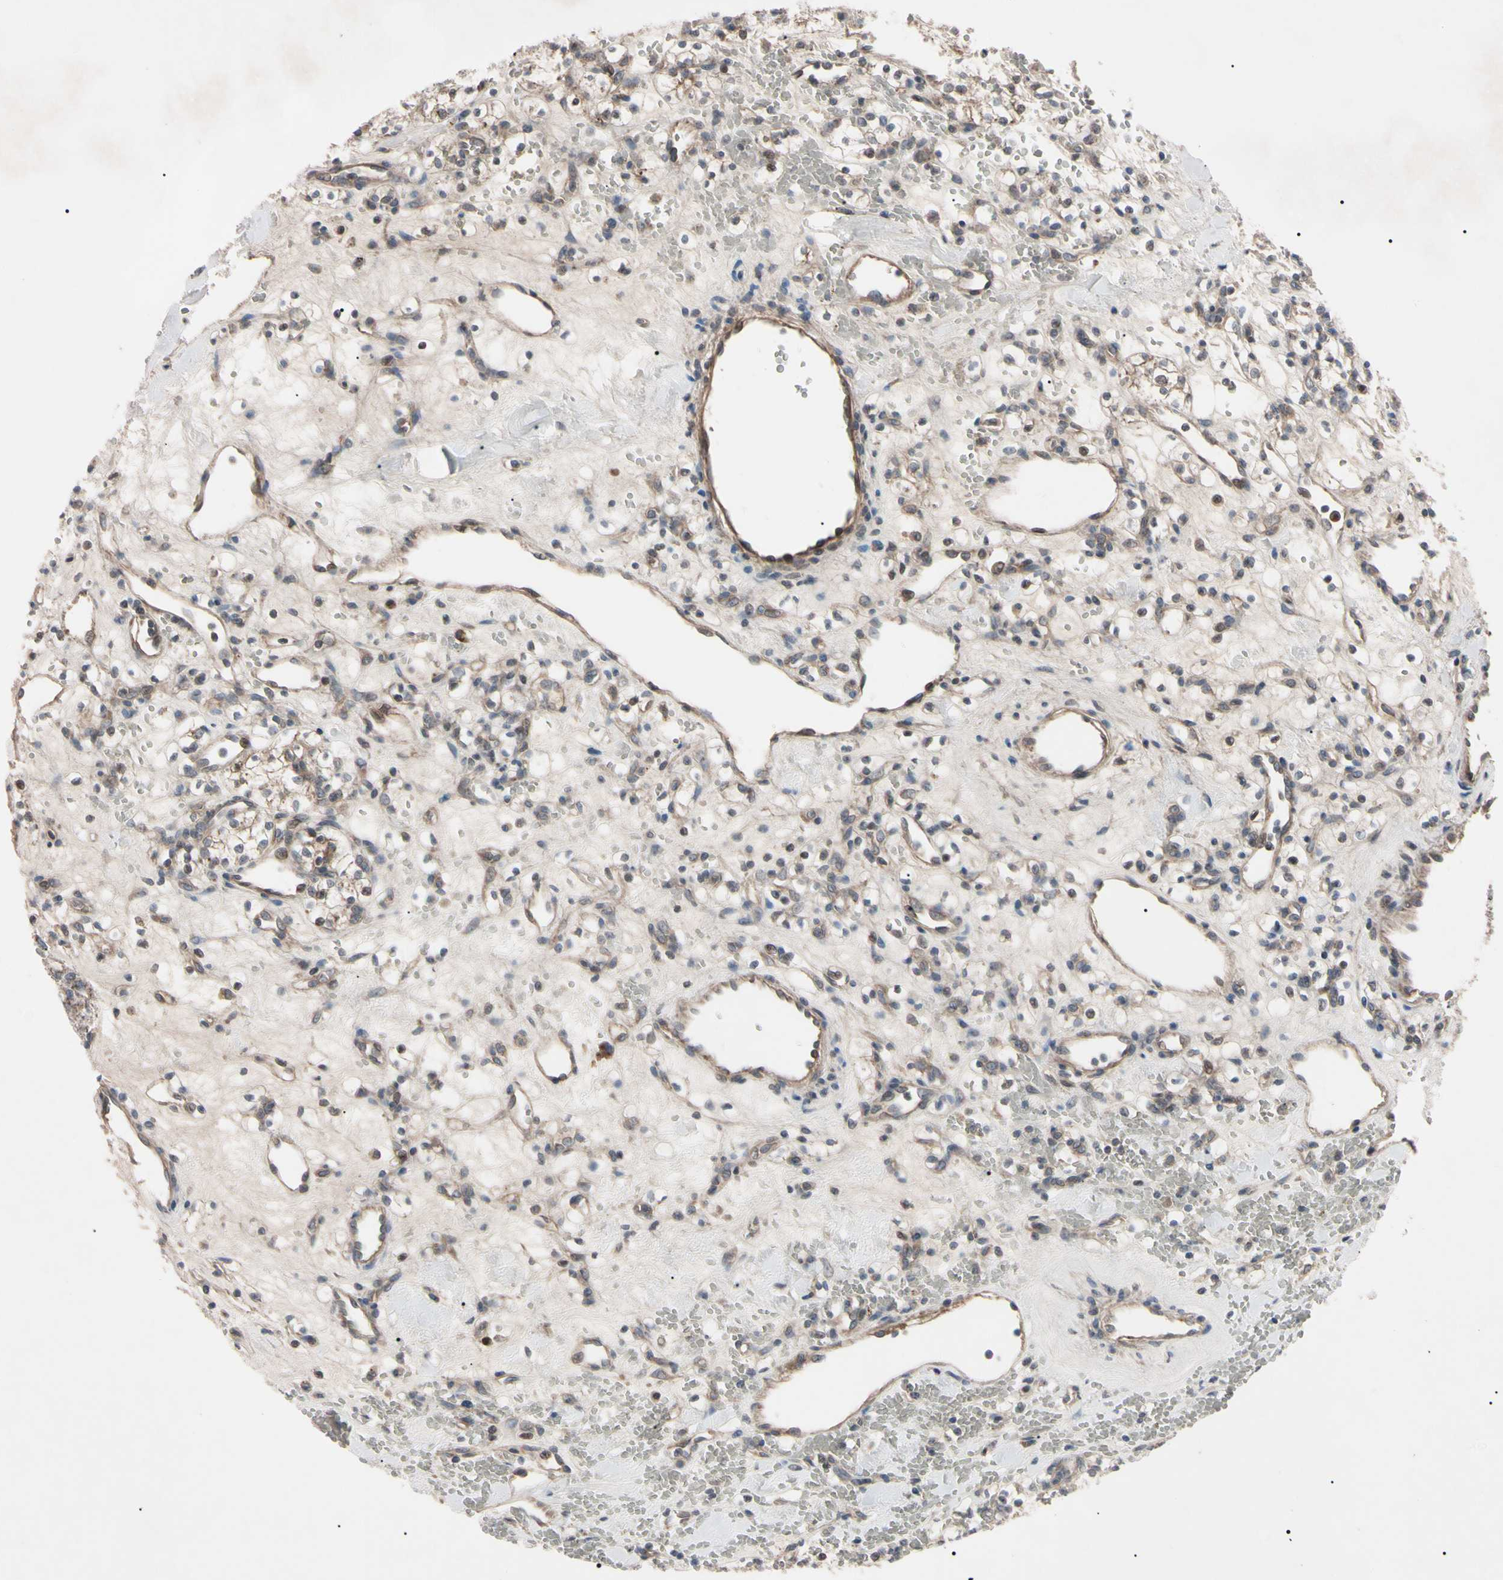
{"staining": {"intensity": "negative", "quantity": "none", "location": "none"}, "tissue": "renal cancer", "cell_type": "Tumor cells", "image_type": "cancer", "snomed": [{"axis": "morphology", "description": "Adenocarcinoma, NOS"}, {"axis": "topography", "description": "Kidney"}], "caption": "Immunohistochemistry photomicrograph of neoplastic tissue: human renal adenocarcinoma stained with DAB reveals no significant protein positivity in tumor cells.", "gene": "TNFRSF1A", "patient": {"sex": "female", "age": 60}}